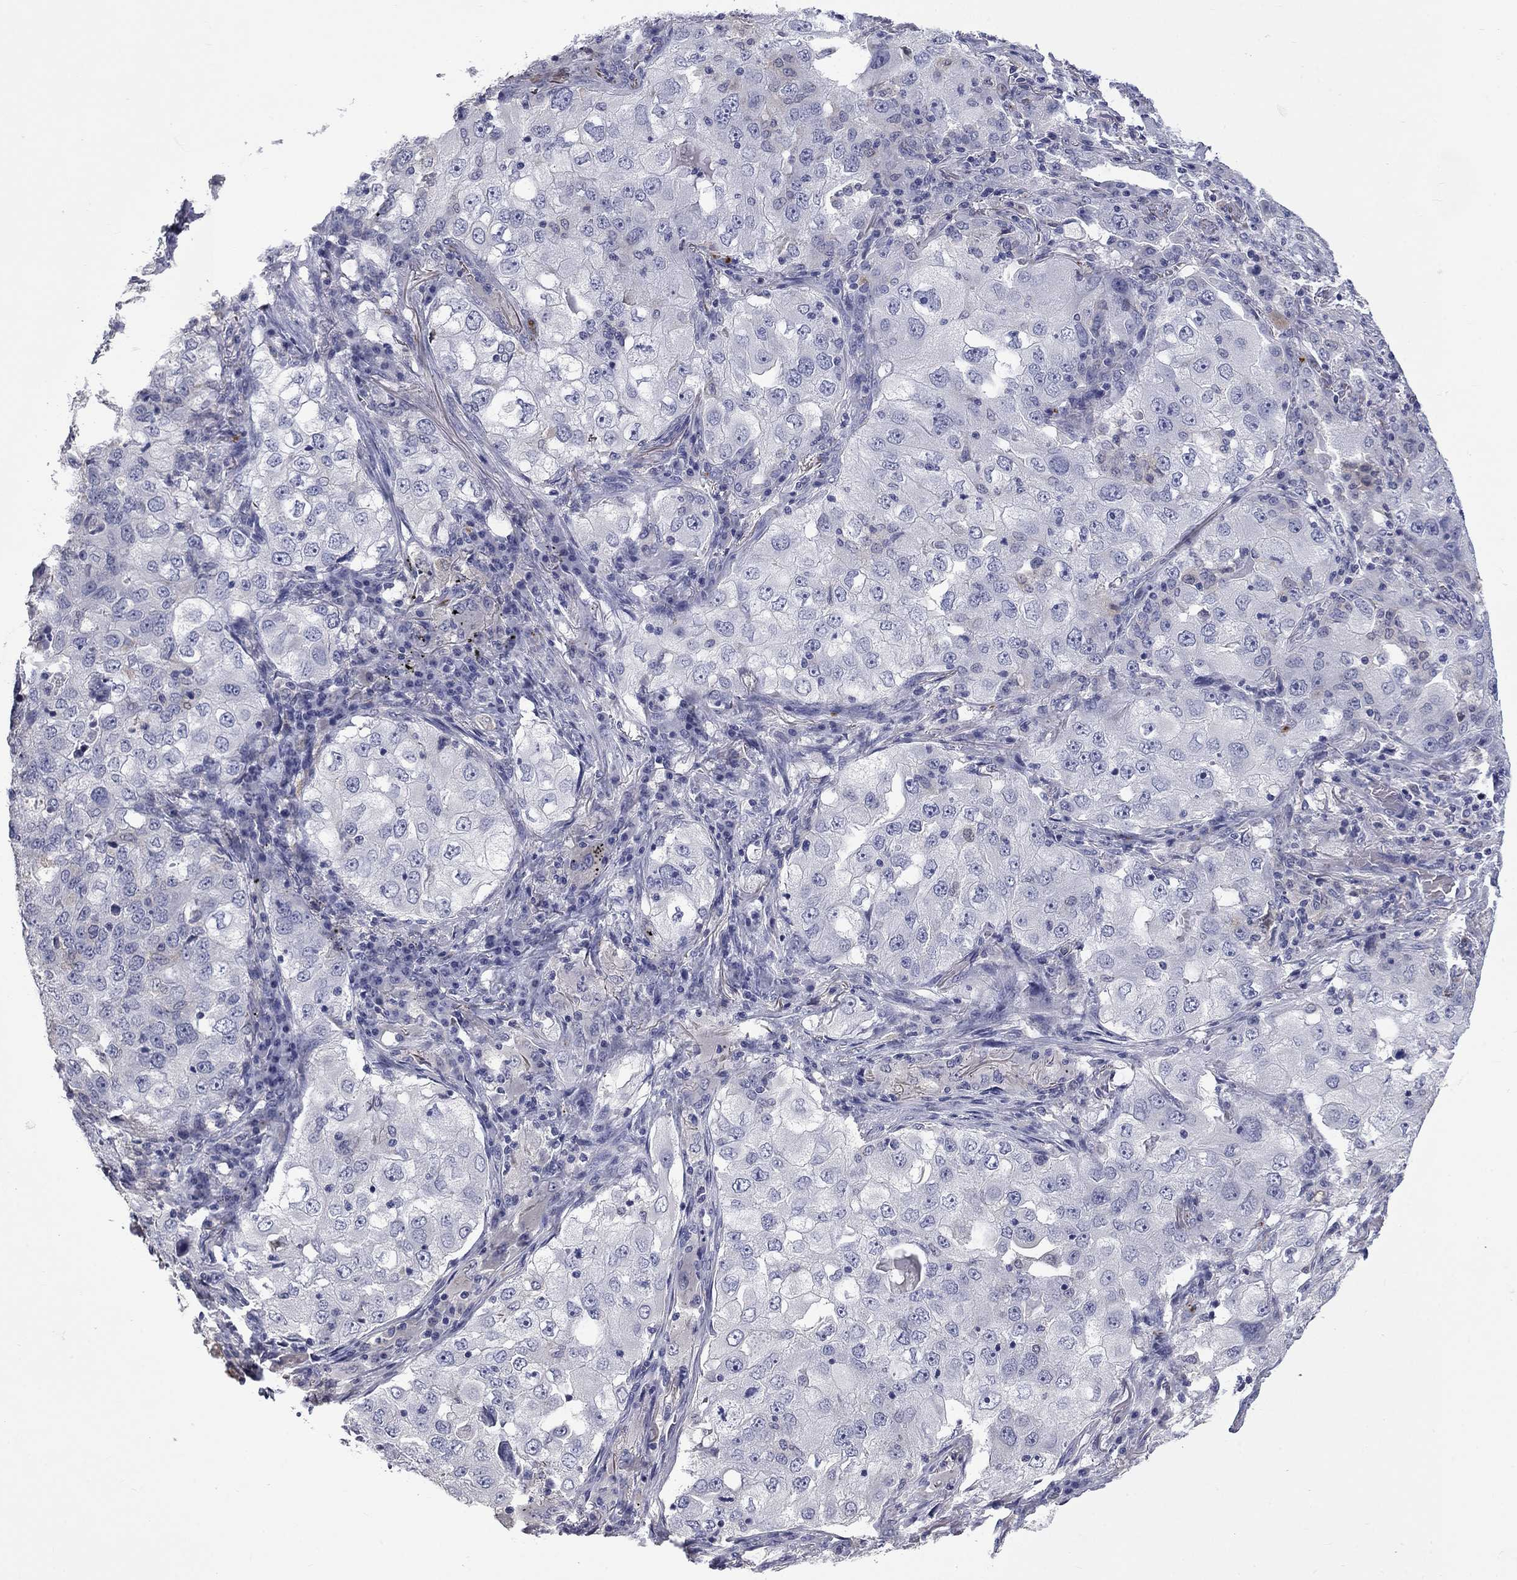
{"staining": {"intensity": "negative", "quantity": "none", "location": "none"}, "tissue": "lung cancer", "cell_type": "Tumor cells", "image_type": "cancer", "snomed": [{"axis": "morphology", "description": "Adenocarcinoma, NOS"}, {"axis": "topography", "description": "Lung"}], "caption": "There is no significant staining in tumor cells of lung adenocarcinoma.", "gene": "PLEK", "patient": {"sex": "female", "age": 61}}